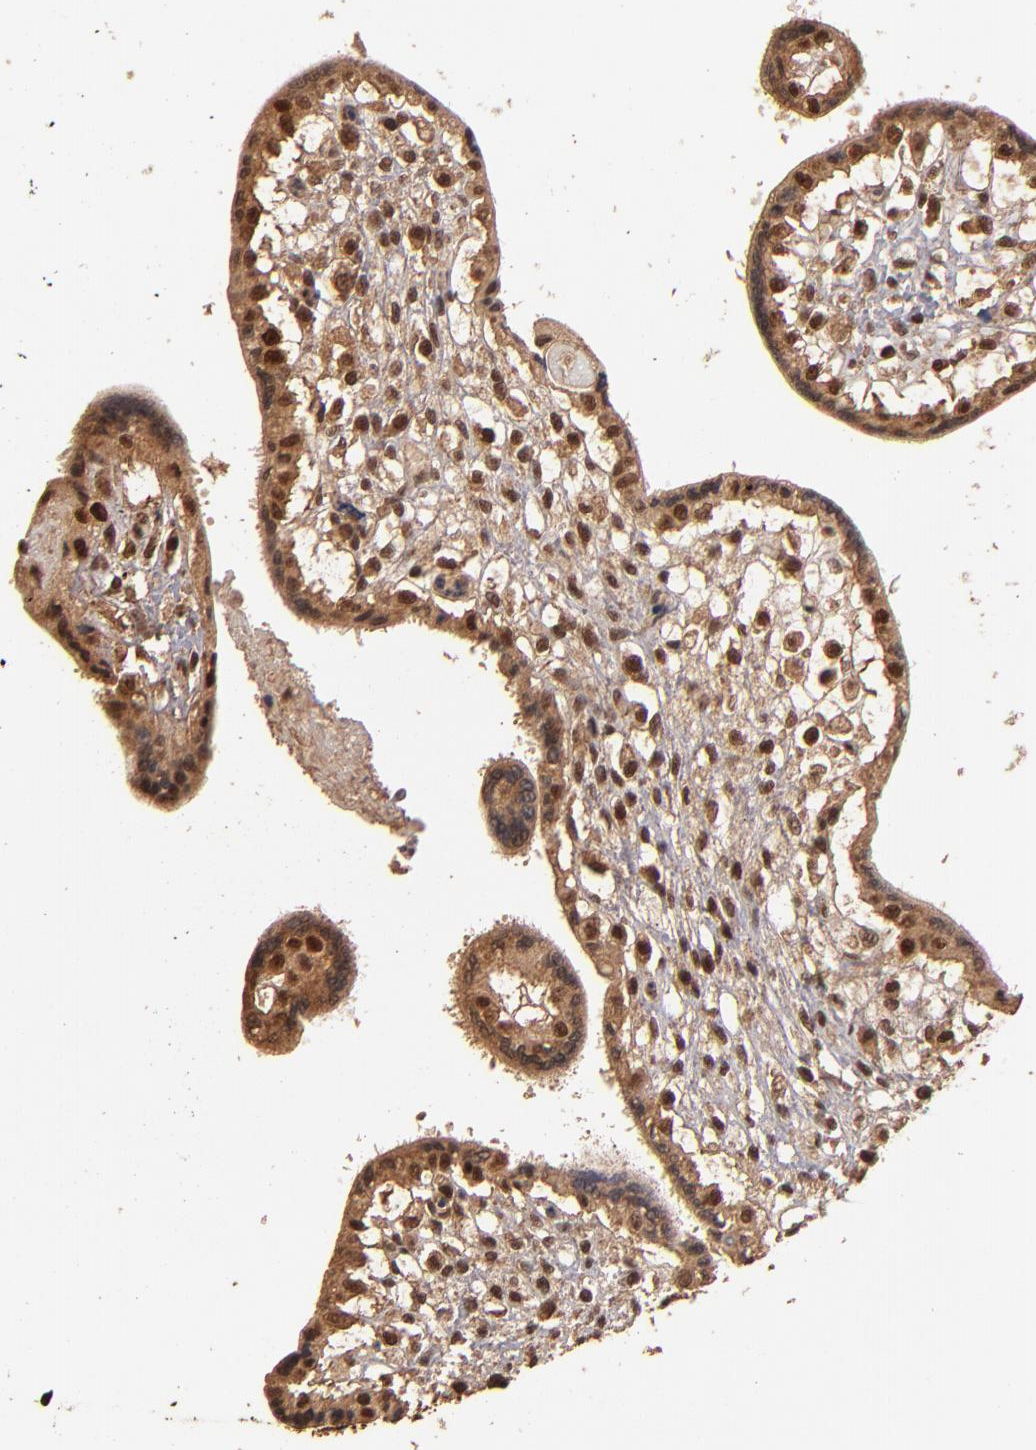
{"staining": {"intensity": "strong", "quantity": ">75%", "location": "cytoplasmic/membranous,nuclear"}, "tissue": "placenta", "cell_type": "Decidual cells", "image_type": "normal", "snomed": [{"axis": "morphology", "description": "Normal tissue, NOS"}, {"axis": "topography", "description": "Placenta"}], "caption": "Immunohistochemical staining of normal placenta reveals strong cytoplasmic/membranous,nuclear protein staining in approximately >75% of decidual cells.", "gene": "EAPP", "patient": {"sex": "female", "age": 31}}